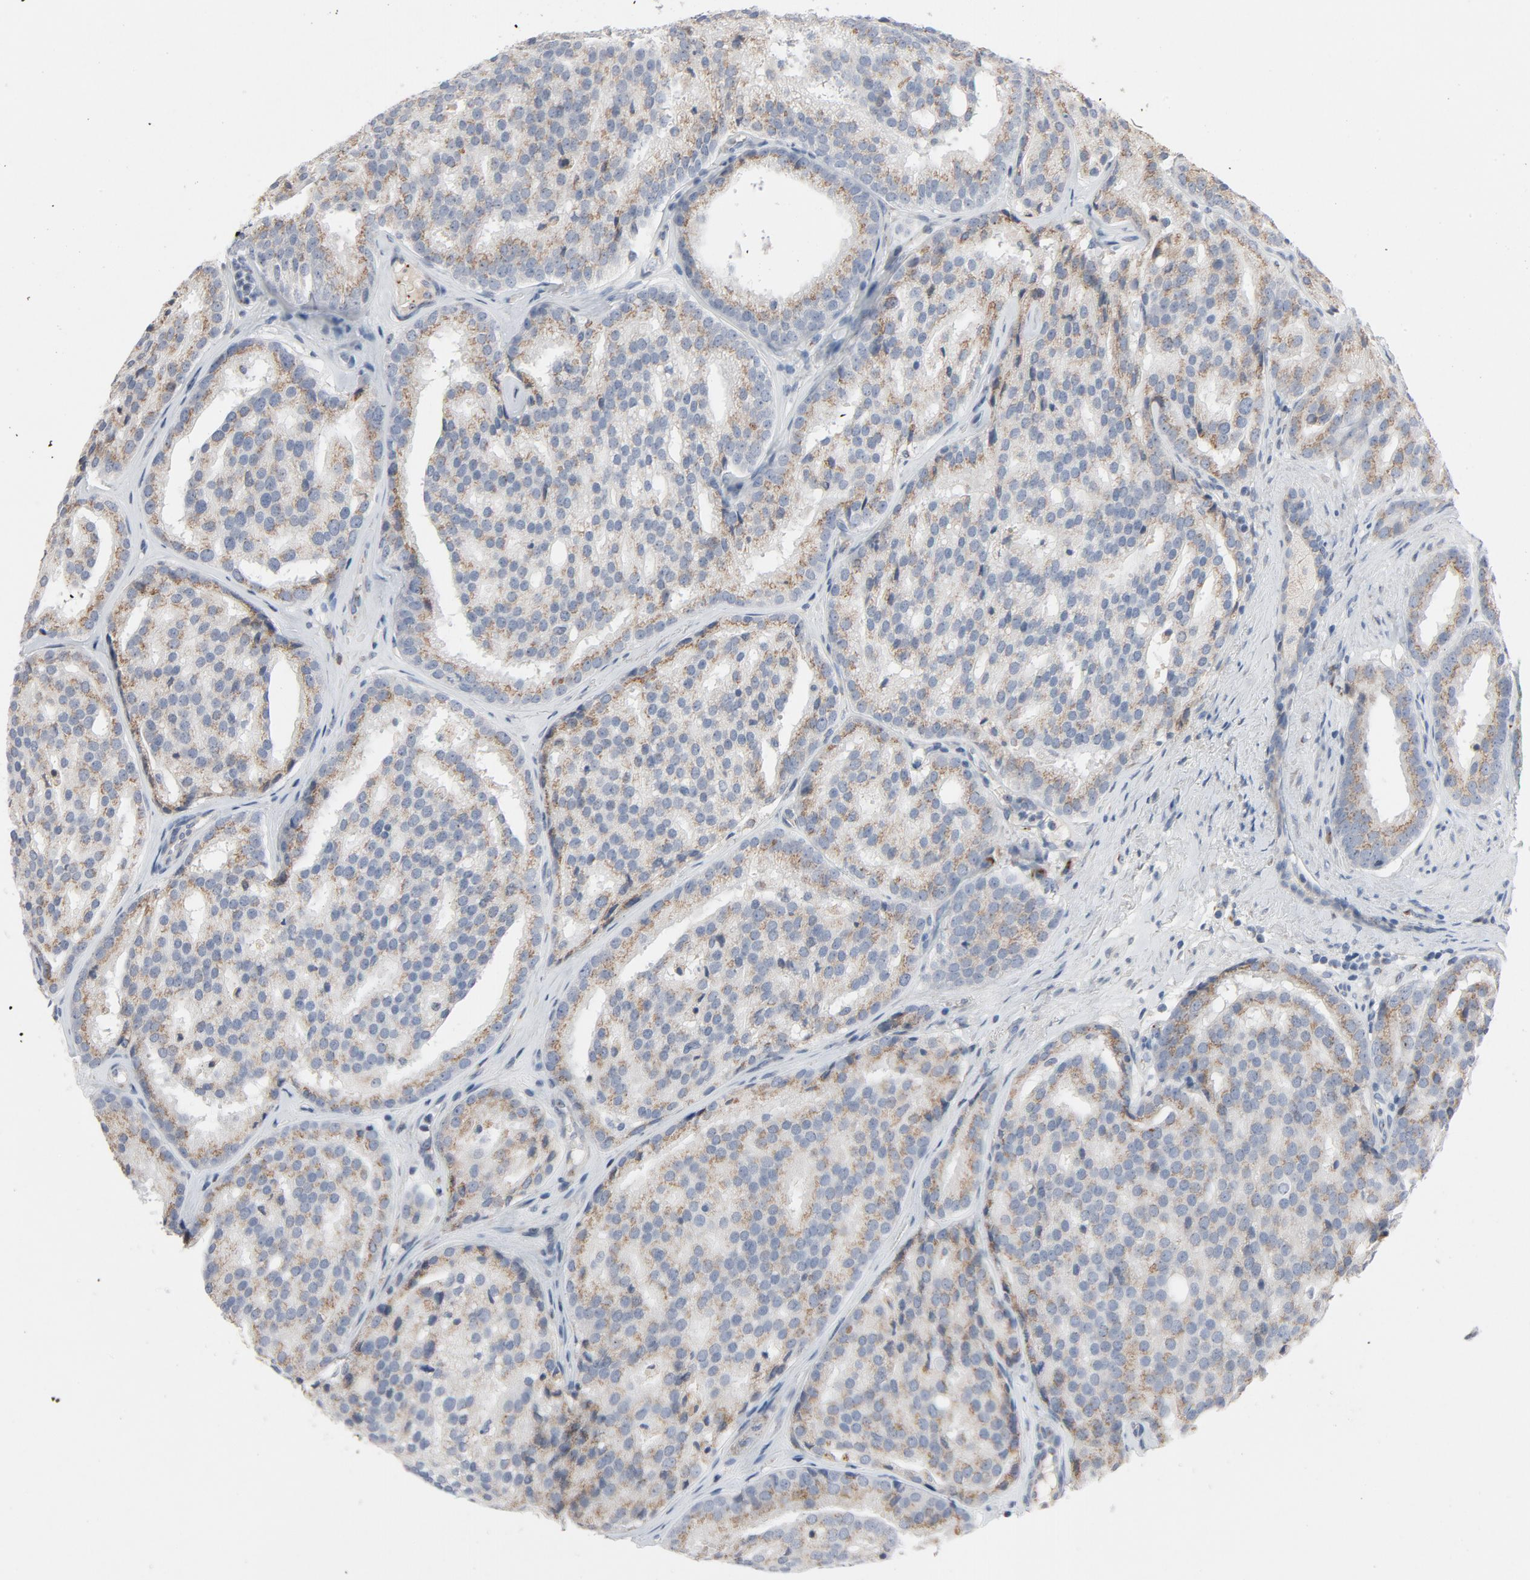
{"staining": {"intensity": "weak", "quantity": "25%-75%", "location": "cytoplasmic/membranous"}, "tissue": "prostate cancer", "cell_type": "Tumor cells", "image_type": "cancer", "snomed": [{"axis": "morphology", "description": "Adenocarcinoma, High grade"}, {"axis": "topography", "description": "Prostate"}], "caption": "IHC (DAB (3,3'-diaminobenzidine)) staining of human prostate cancer shows weak cytoplasmic/membranous protein staining in about 25%-75% of tumor cells.", "gene": "LMAN2", "patient": {"sex": "male", "age": 64}}